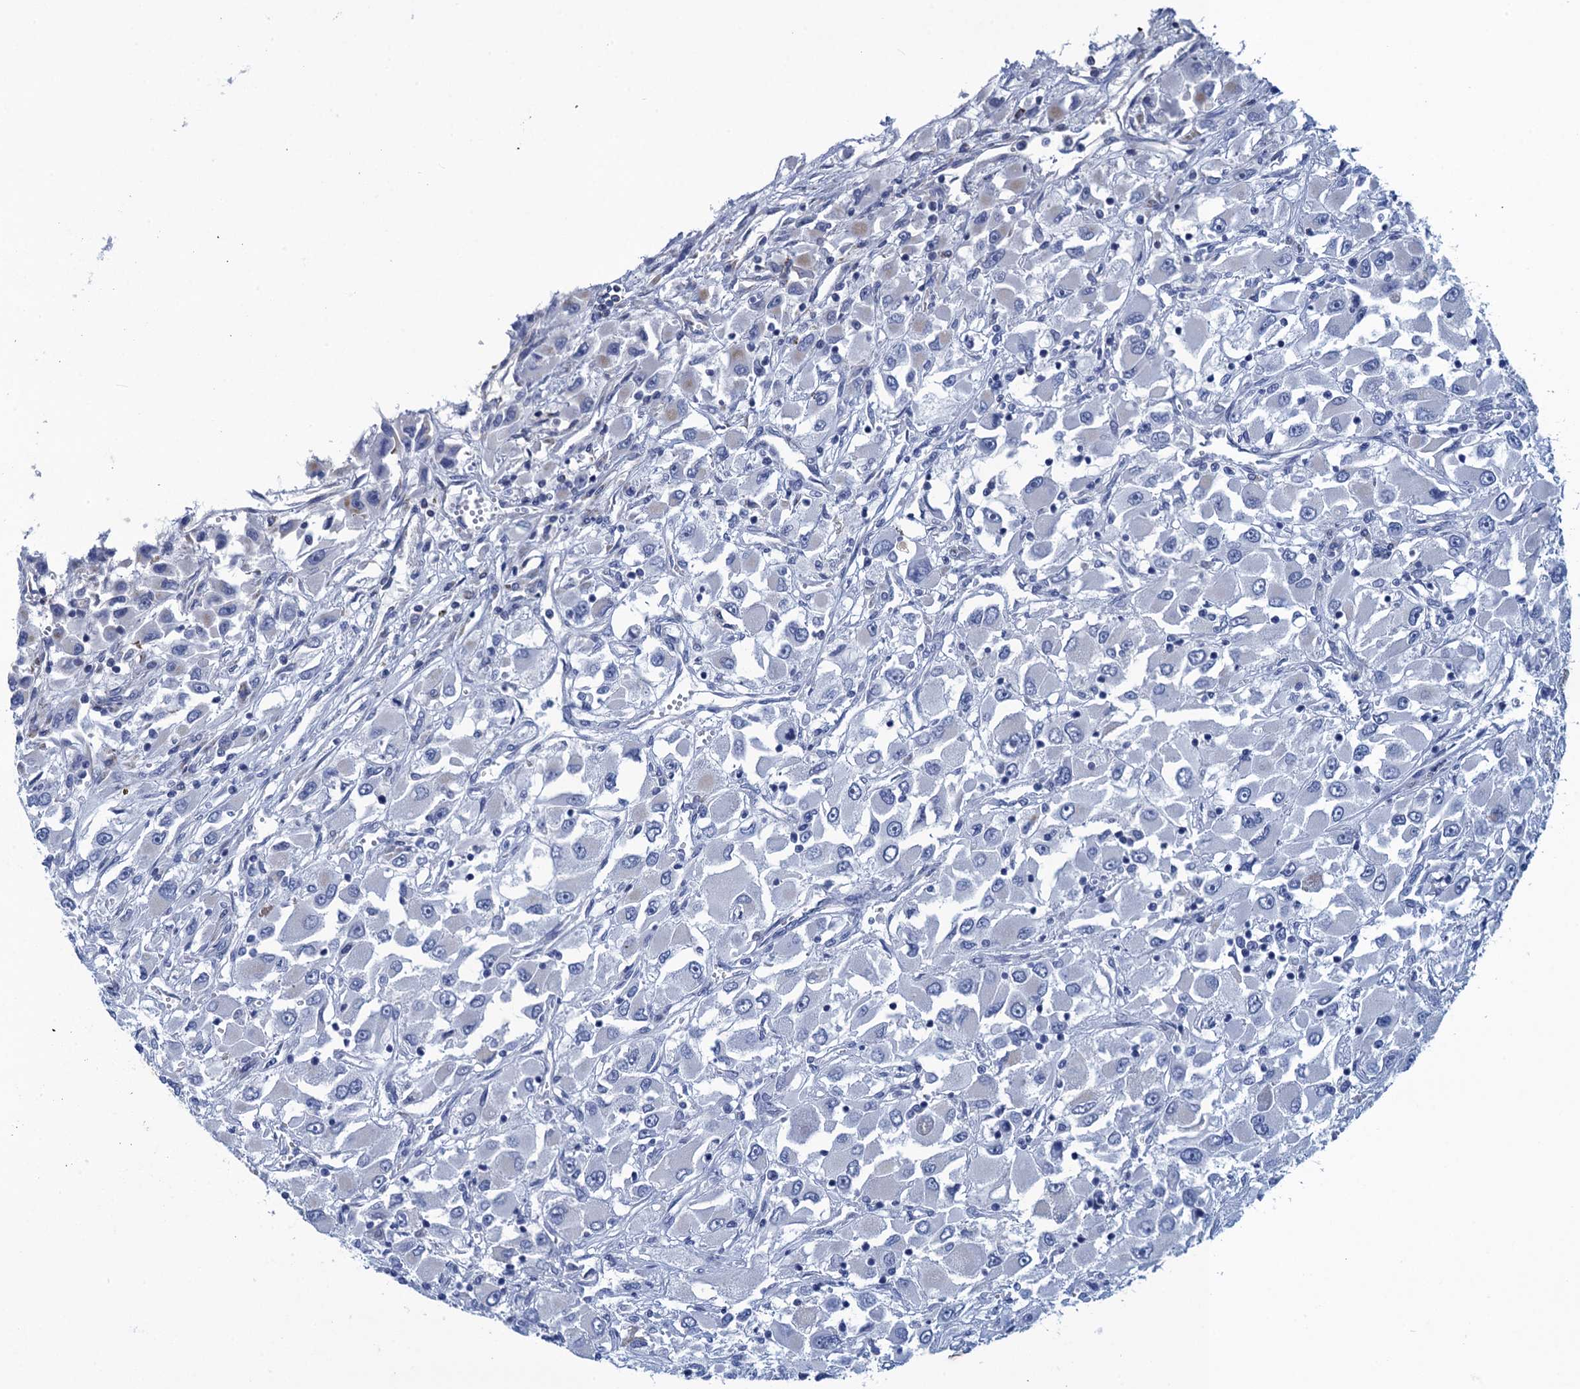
{"staining": {"intensity": "negative", "quantity": "none", "location": "none"}, "tissue": "renal cancer", "cell_type": "Tumor cells", "image_type": "cancer", "snomed": [{"axis": "morphology", "description": "Adenocarcinoma, NOS"}, {"axis": "topography", "description": "Kidney"}], "caption": "The micrograph reveals no significant staining in tumor cells of renal adenocarcinoma.", "gene": "SCEL", "patient": {"sex": "female", "age": 52}}